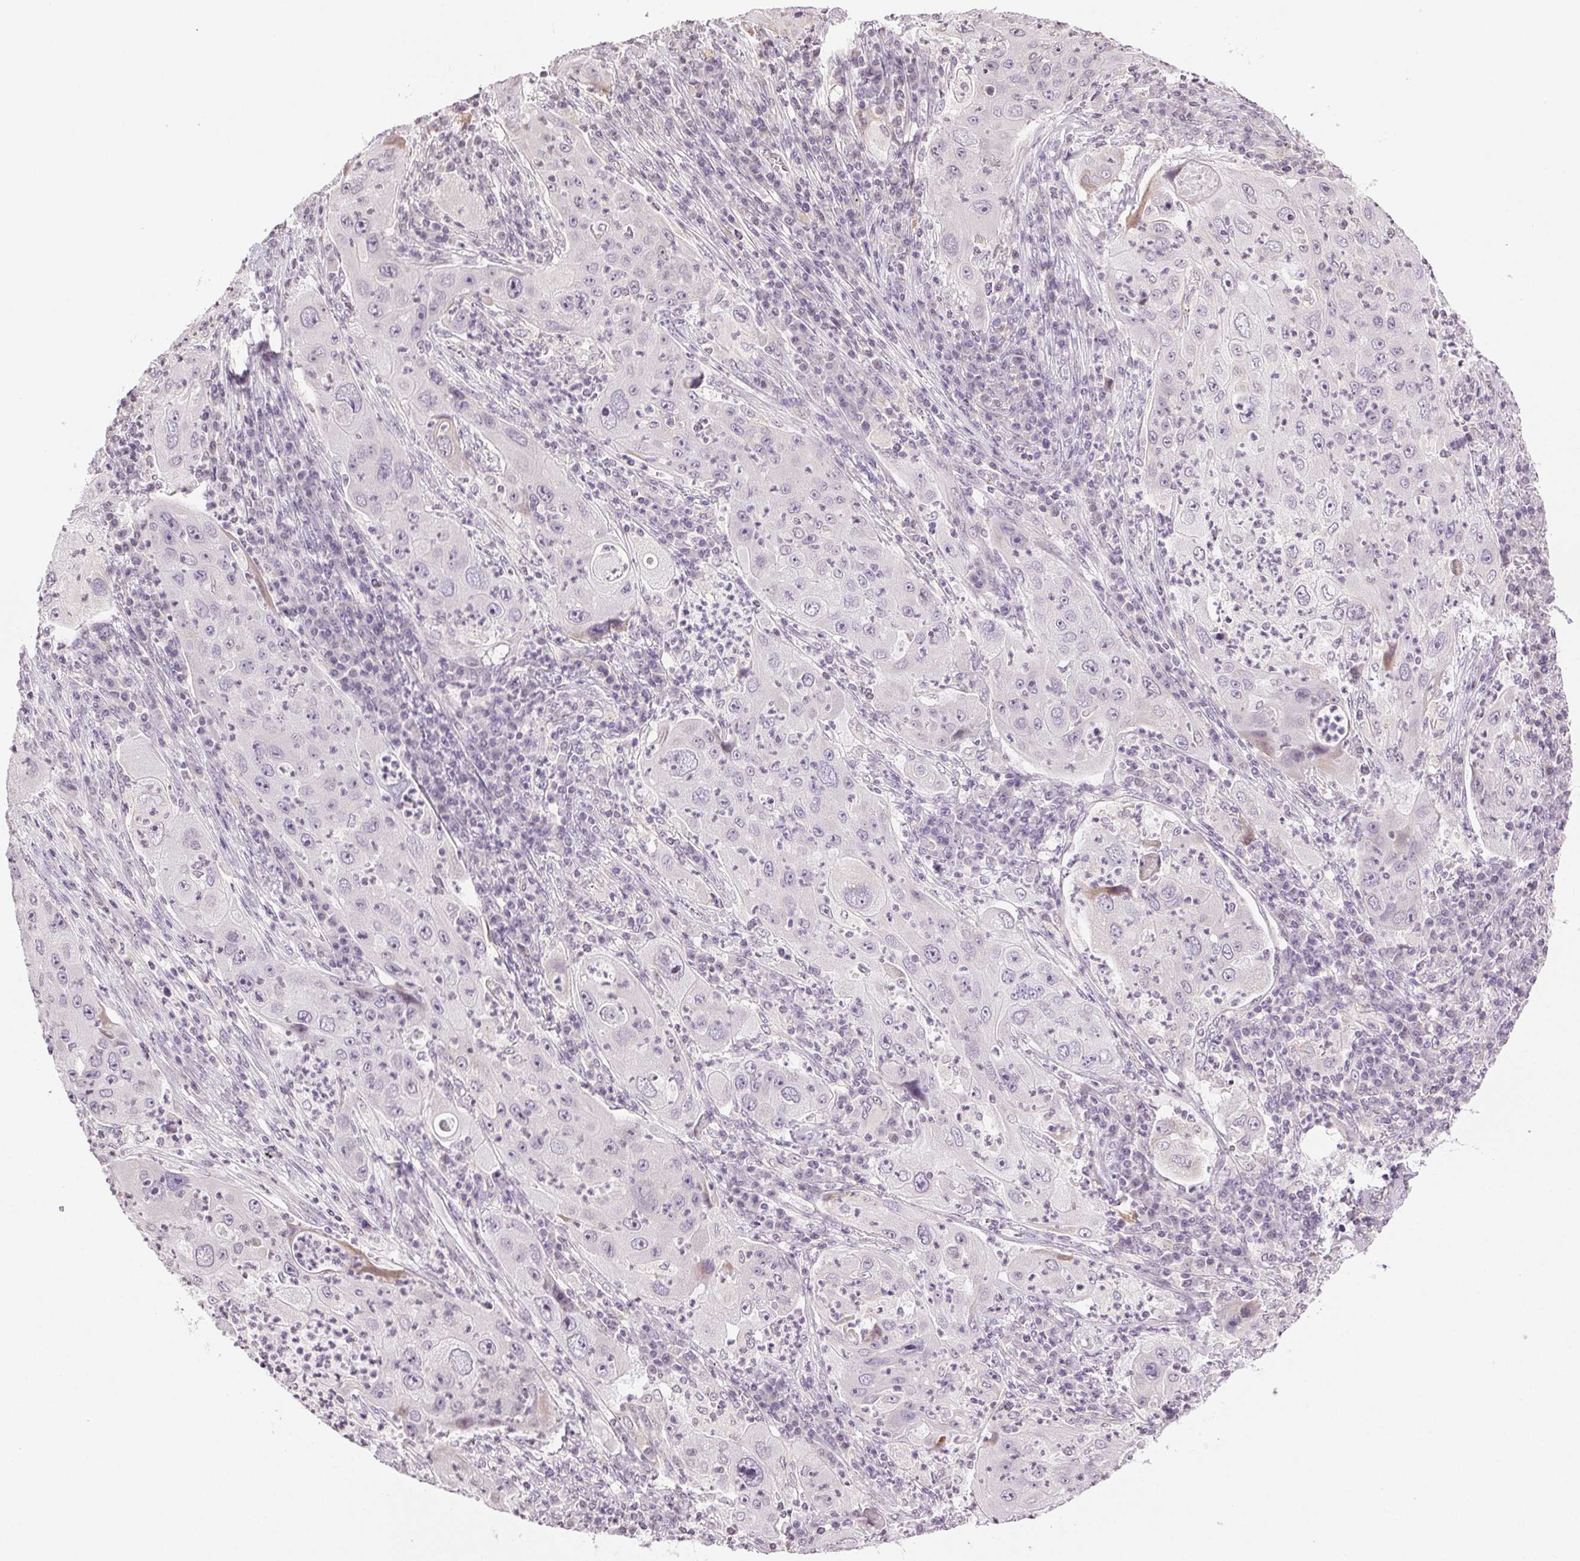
{"staining": {"intensity": "negative", "quantity": "none", "location": "none"}, "tissue": "lung cancer", "cell_type": "Tumor cells", "image_type": "cancer", "snomed": [{"axis": "morphology", "description": "Squamous cell carcinoma, NOS"}, {"axis": "topography", "description": "Lung"}], "caption": "High power microscopy histopathology image of an IHC photomicrograph of squamous cell carcinoma (lung), revealing no significant positivity in tumor cells.", "gene": "TNNT3", "patient": {"sex": "female", "age": 59}}